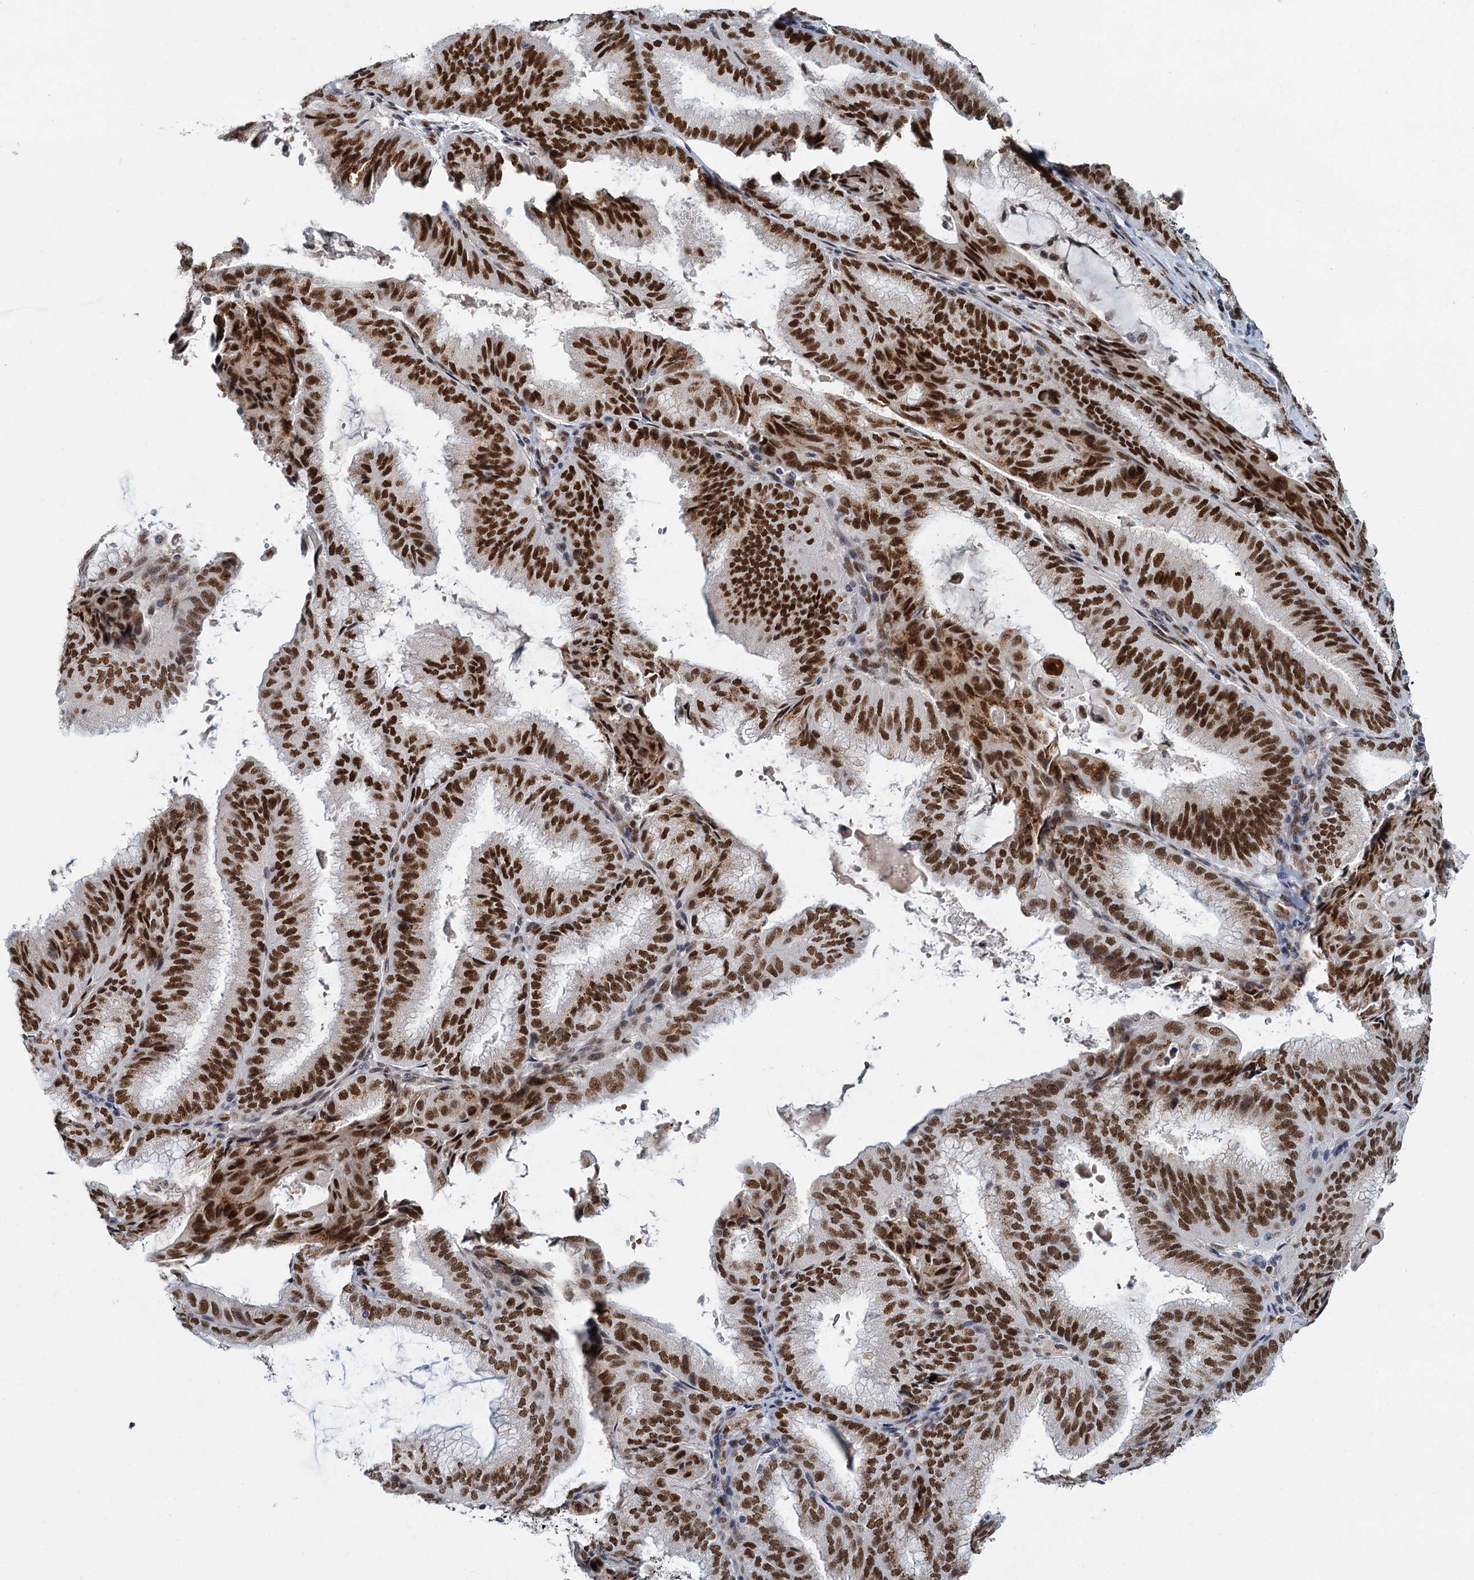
{"staining": {"intensity": "strong", "quantity": ">75%", "location": "nuclear"}, "tissue": "endometrial cancer", "cell_type": "Tumor cells", "image_type": "cancer", "snomed": [{"axis": "morphology", "description": "Adenocarcinoma, NOS"}, {"axis": "topography", "description": "Endometrium"}], "caption": "DAB immunohistochemical staining of endometrial adenocarcinoma demonstrates strong nuclear protein expression in about >75% of tumor cells. (DAB IHC, brown staining for protein, blue staining for nuclei).", "gene": "RPRD1A", "patient": {"sex": "female", "age": 49}}